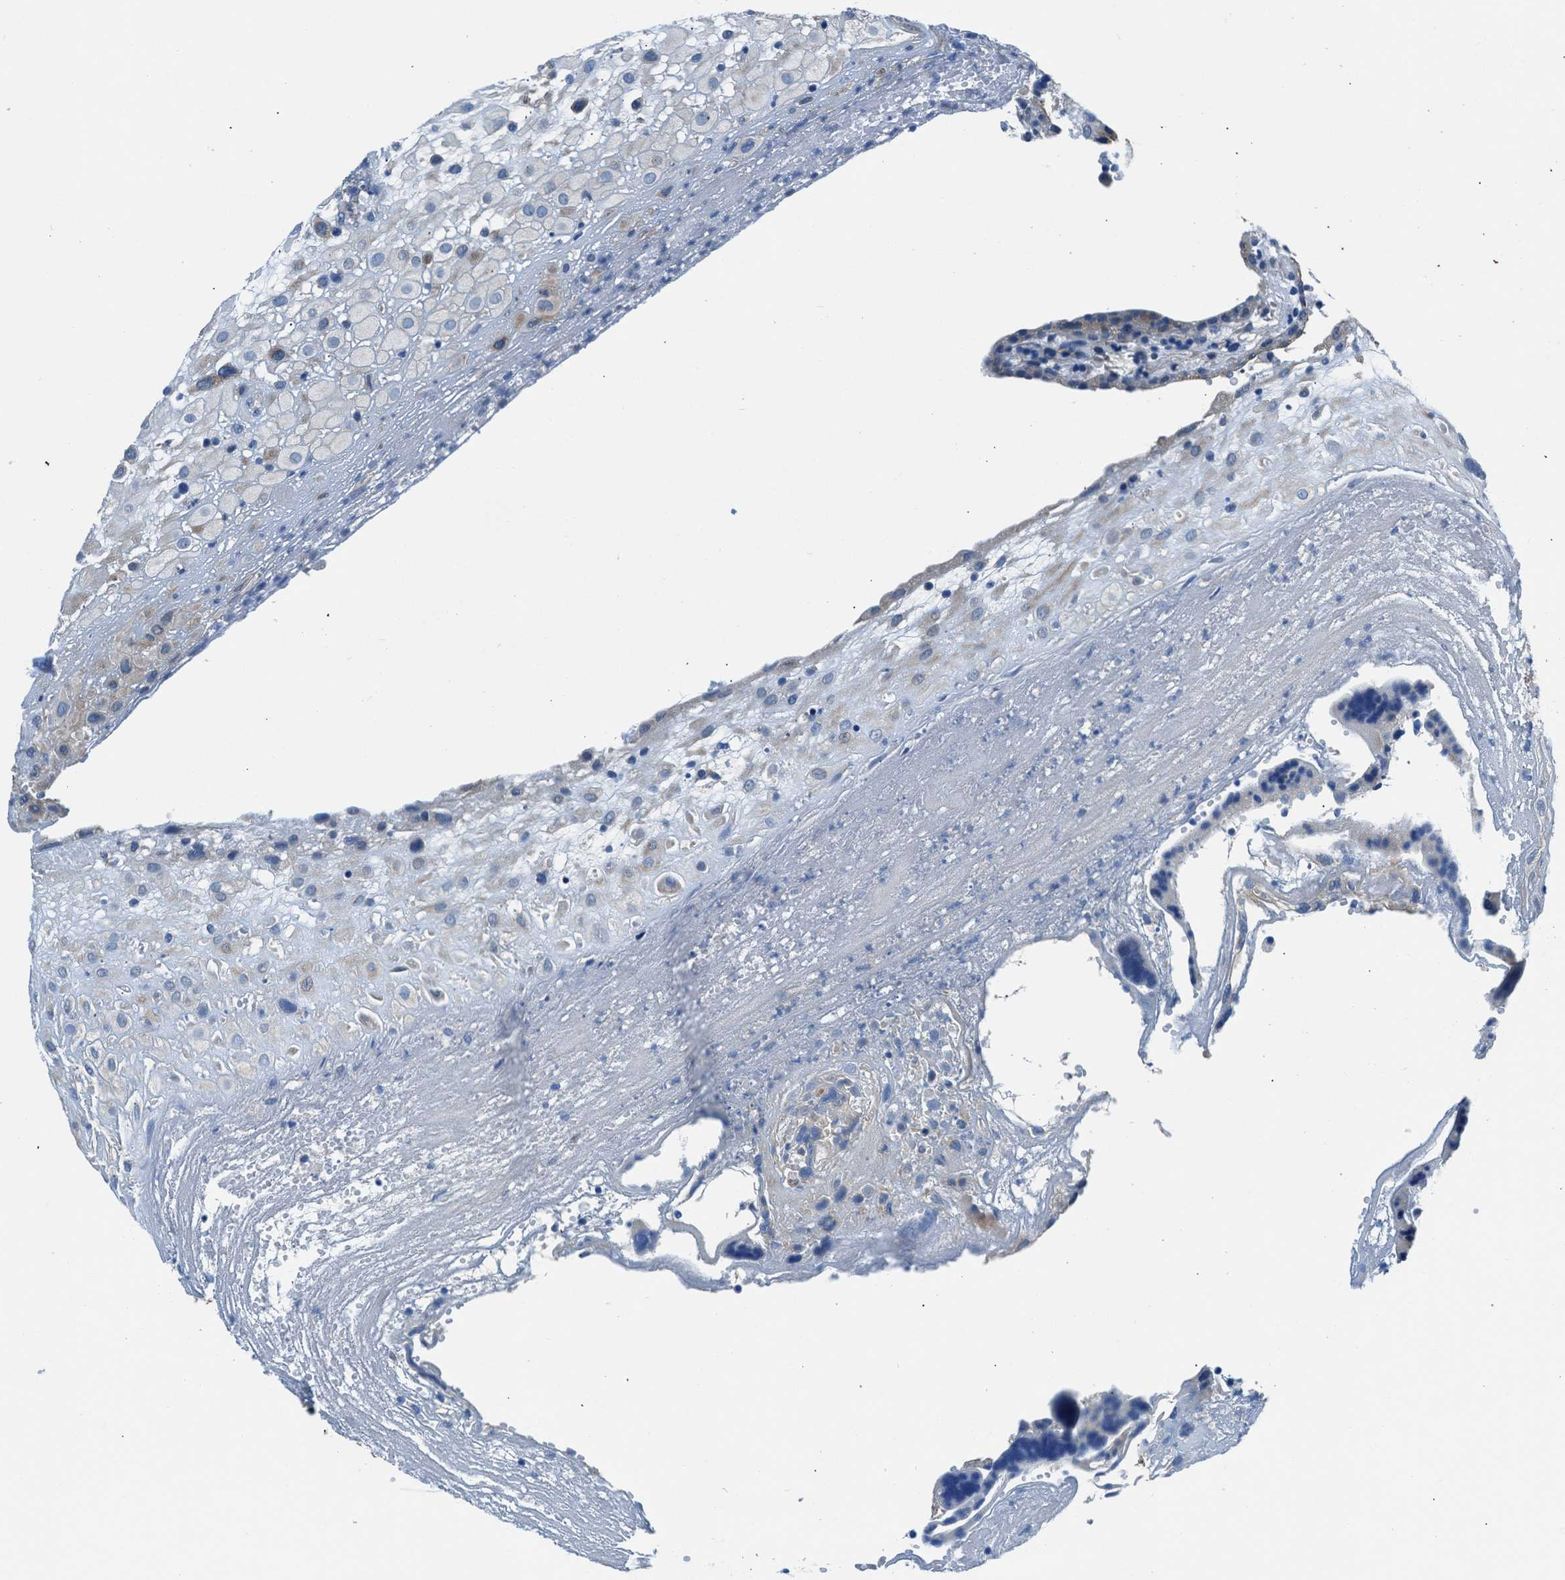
{"staining": {"intensity": "moderate", "quantity": "25%-75%", "location": "cytoplasmic/membranous"}, "tissue": "placenta", "cell_type": "Decidual cells", "image_type": "normal", "snomed": [{"axis": "morphology", "description": "Normal tissue, NOS"}, {"axis": "topography", "description": "Placenta"}], "caption": "A brown stain highlights moderate cytoplasmic/membranous expression of a protein in decidual cells of normal placenta.", "gene": "SLC38A6", "patient": {"sex": "female", "age": 18}}